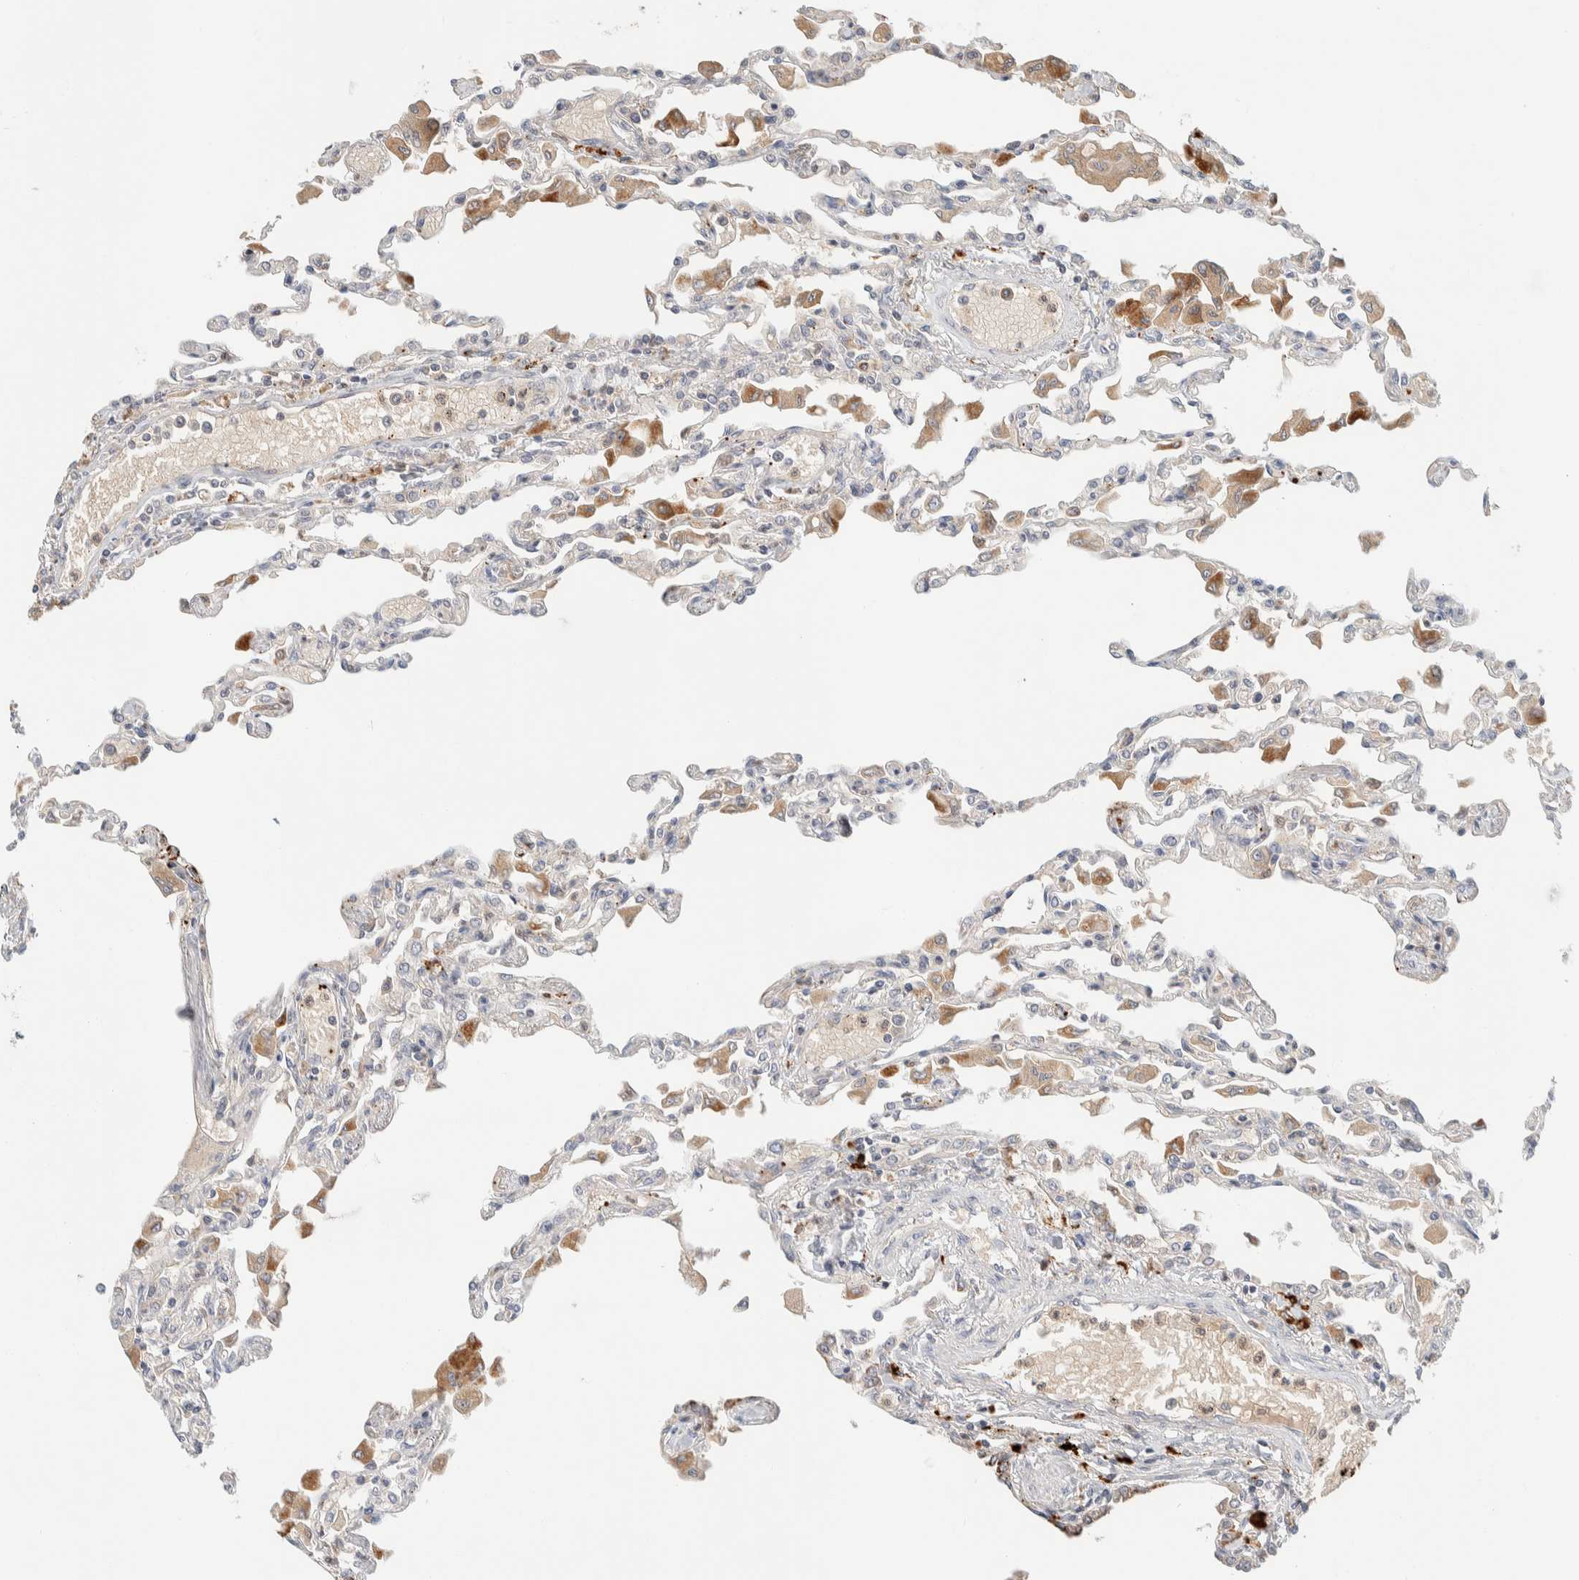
{"staining": {"intensity": "moderate", "quantity": "<25%", "location": "cytoplasmic/membranous"}, "tissue": "lung", "cell_type": "Alveolar cells", "image_type": "normal", "snomed": [{"axis": "morphology", "description": "Normal tissue, NOS"}, {"axis": "topography", "description": "Bronchus"}, {"axis": "topography", "description": "Lung"}], "caption": "Protein staining of normal lung demonstrates moderate cytoplasmic/membranous expression in about <25% of alveolar cells.", "gene": "GCLM", "patient": {"sex": "female", "age": 49}}